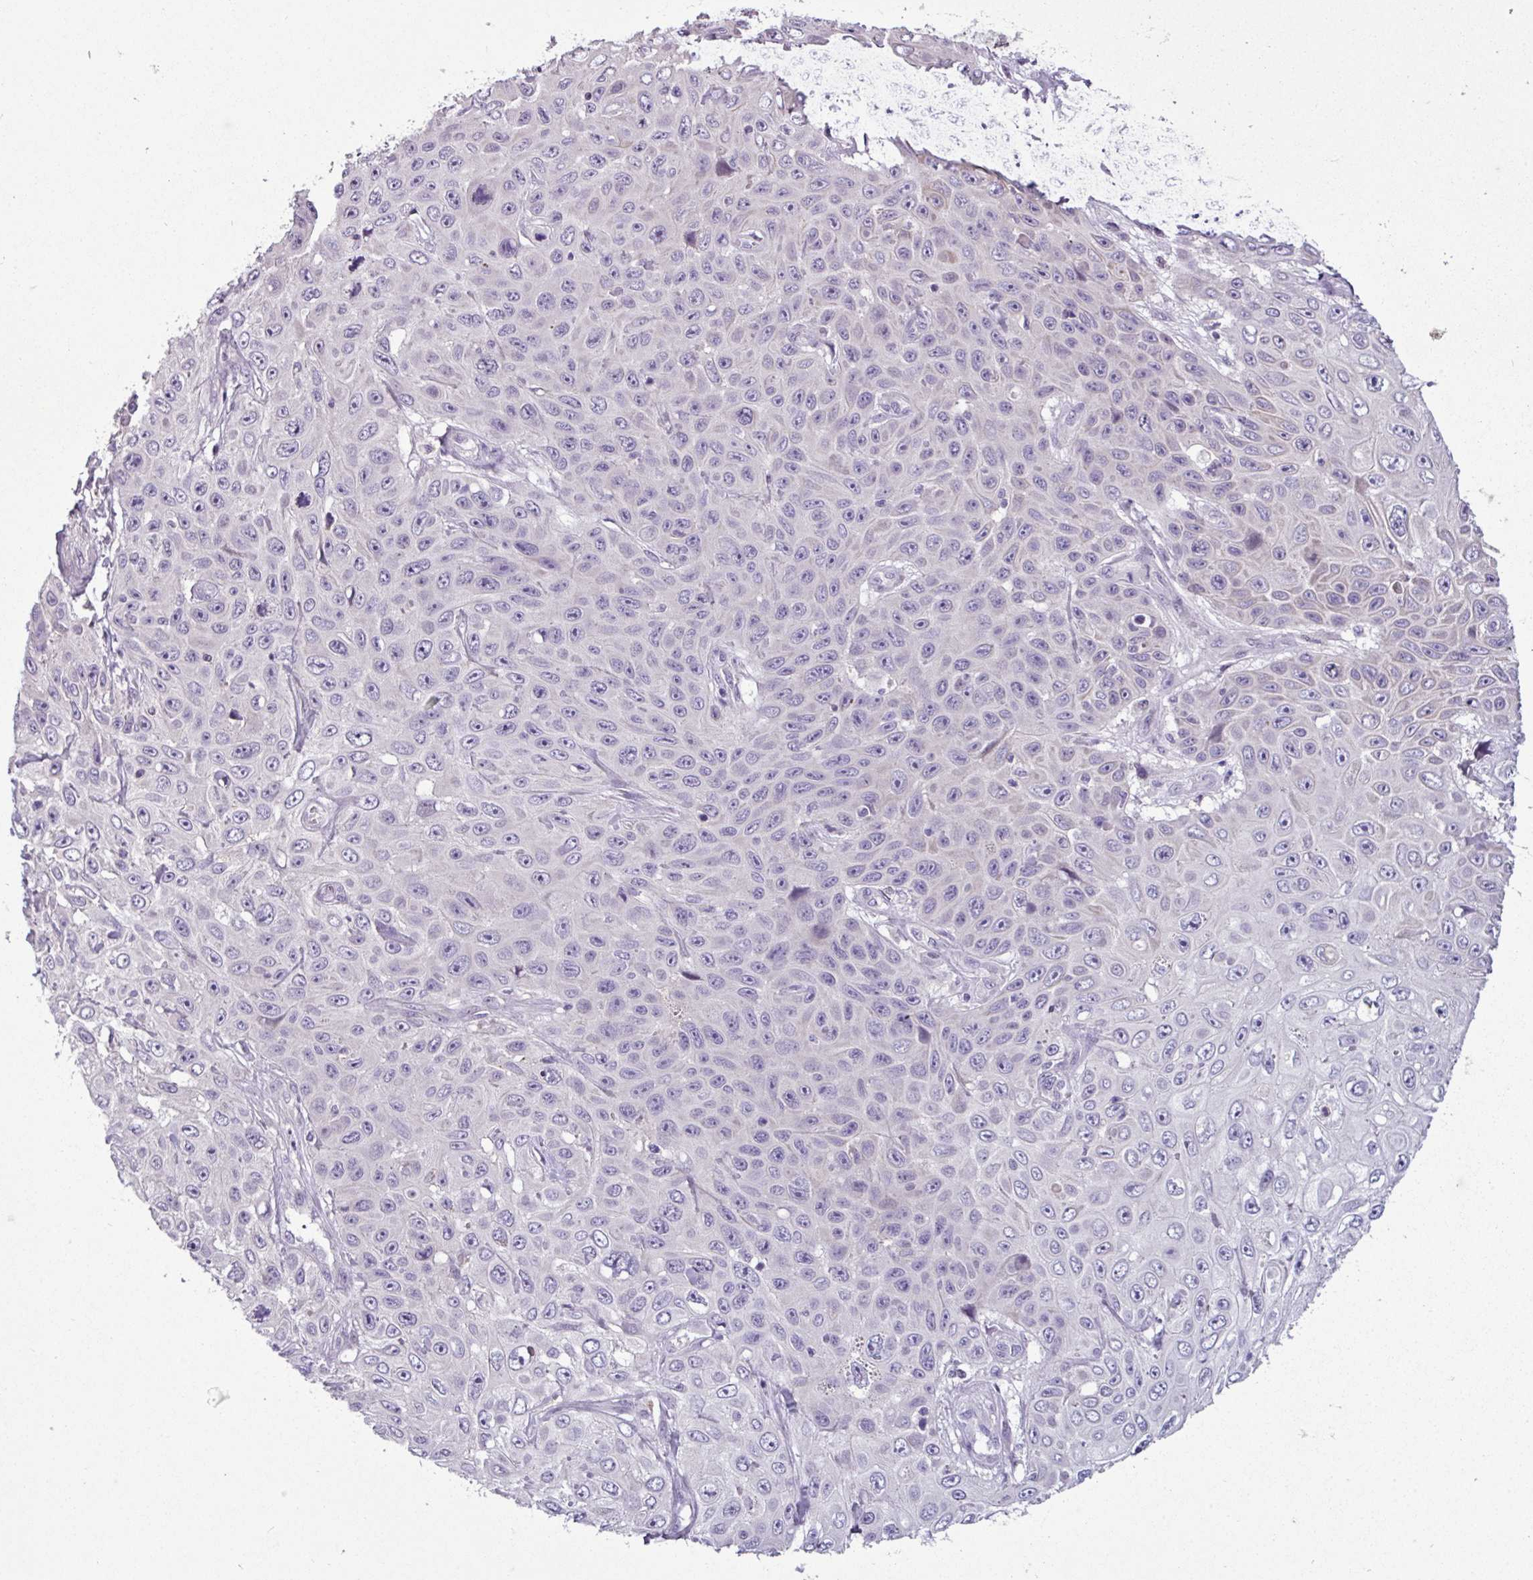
{"staining": {"intensity": "weak", "quantity": "<25%", "location": "cytoplasmic/membranous"}, "tissue": "skin cancer", "cell_type": "Tumor cells", "image_type": "cancer", "snomed": [{"axis": "morphology", "description": "Squamous cell carcinoma, NOS"}, {"axis": "topography", "description": "Skin"}], "caption": "A micrograph of skin squamous cell carcinoma stained for a protein exhibits no brown staining in tumor cells.", "gene": "PNLDC1", "patient": {"sex": "male", "age": 82}}